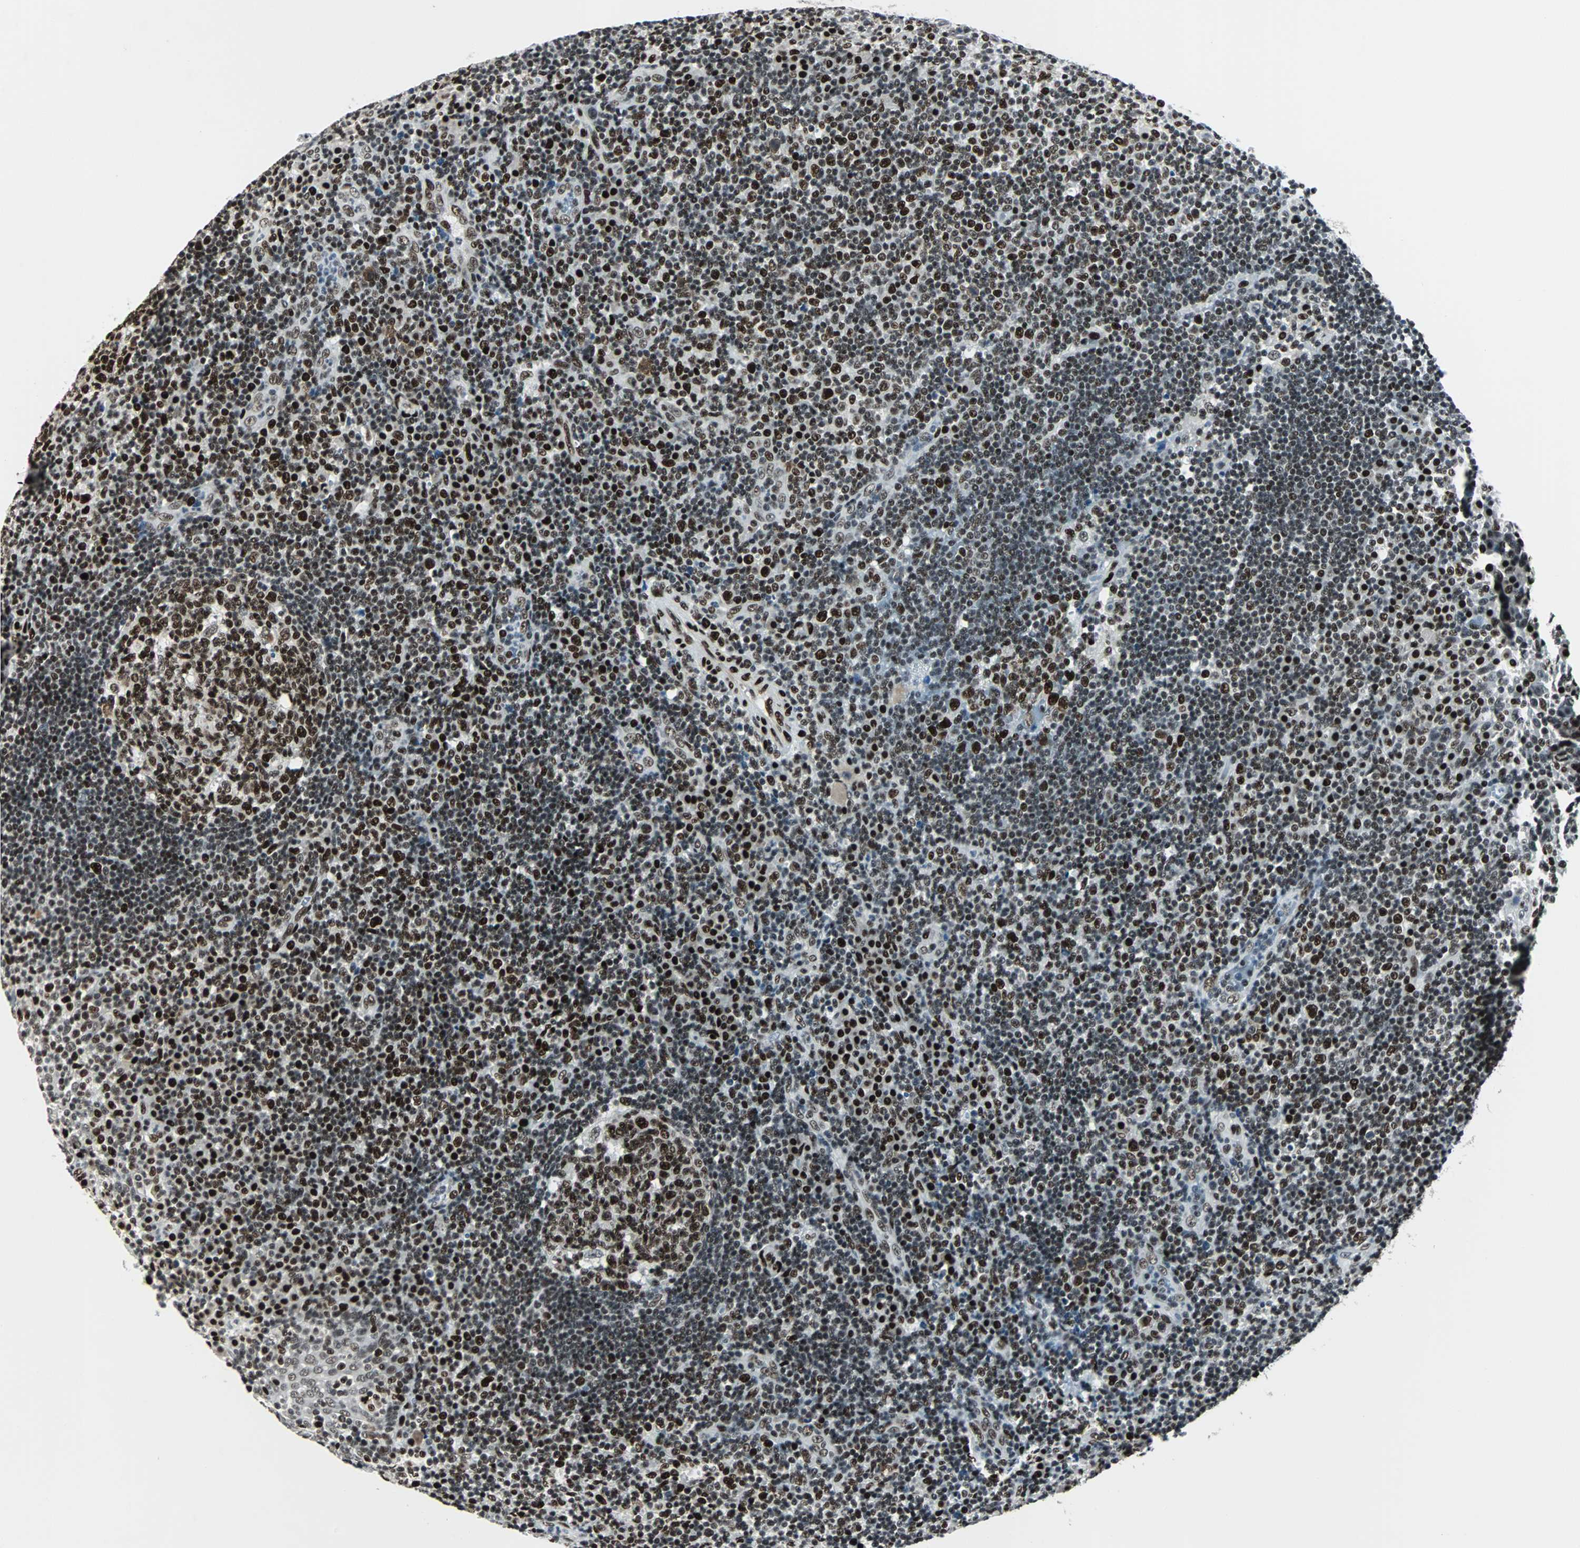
{"staining": {"intensity": "strong", "quantity": ">75%", "location": "nuclear"}, "tissue": "tonsil", "cell_type": "Germinal center cells", "image_type": "normal", "snomed": [{"axis": "morphology", "description": "Normal tissue, NOS"}, {"axis": "topography", "description": "Tonsil"}], "caption": "A brown stain highlights strong nuclear positivity of a protein in germinal center cells of benign human tonsil.", "gene": "MEF2D", "patient": {"sex": "female", "age": 40}}